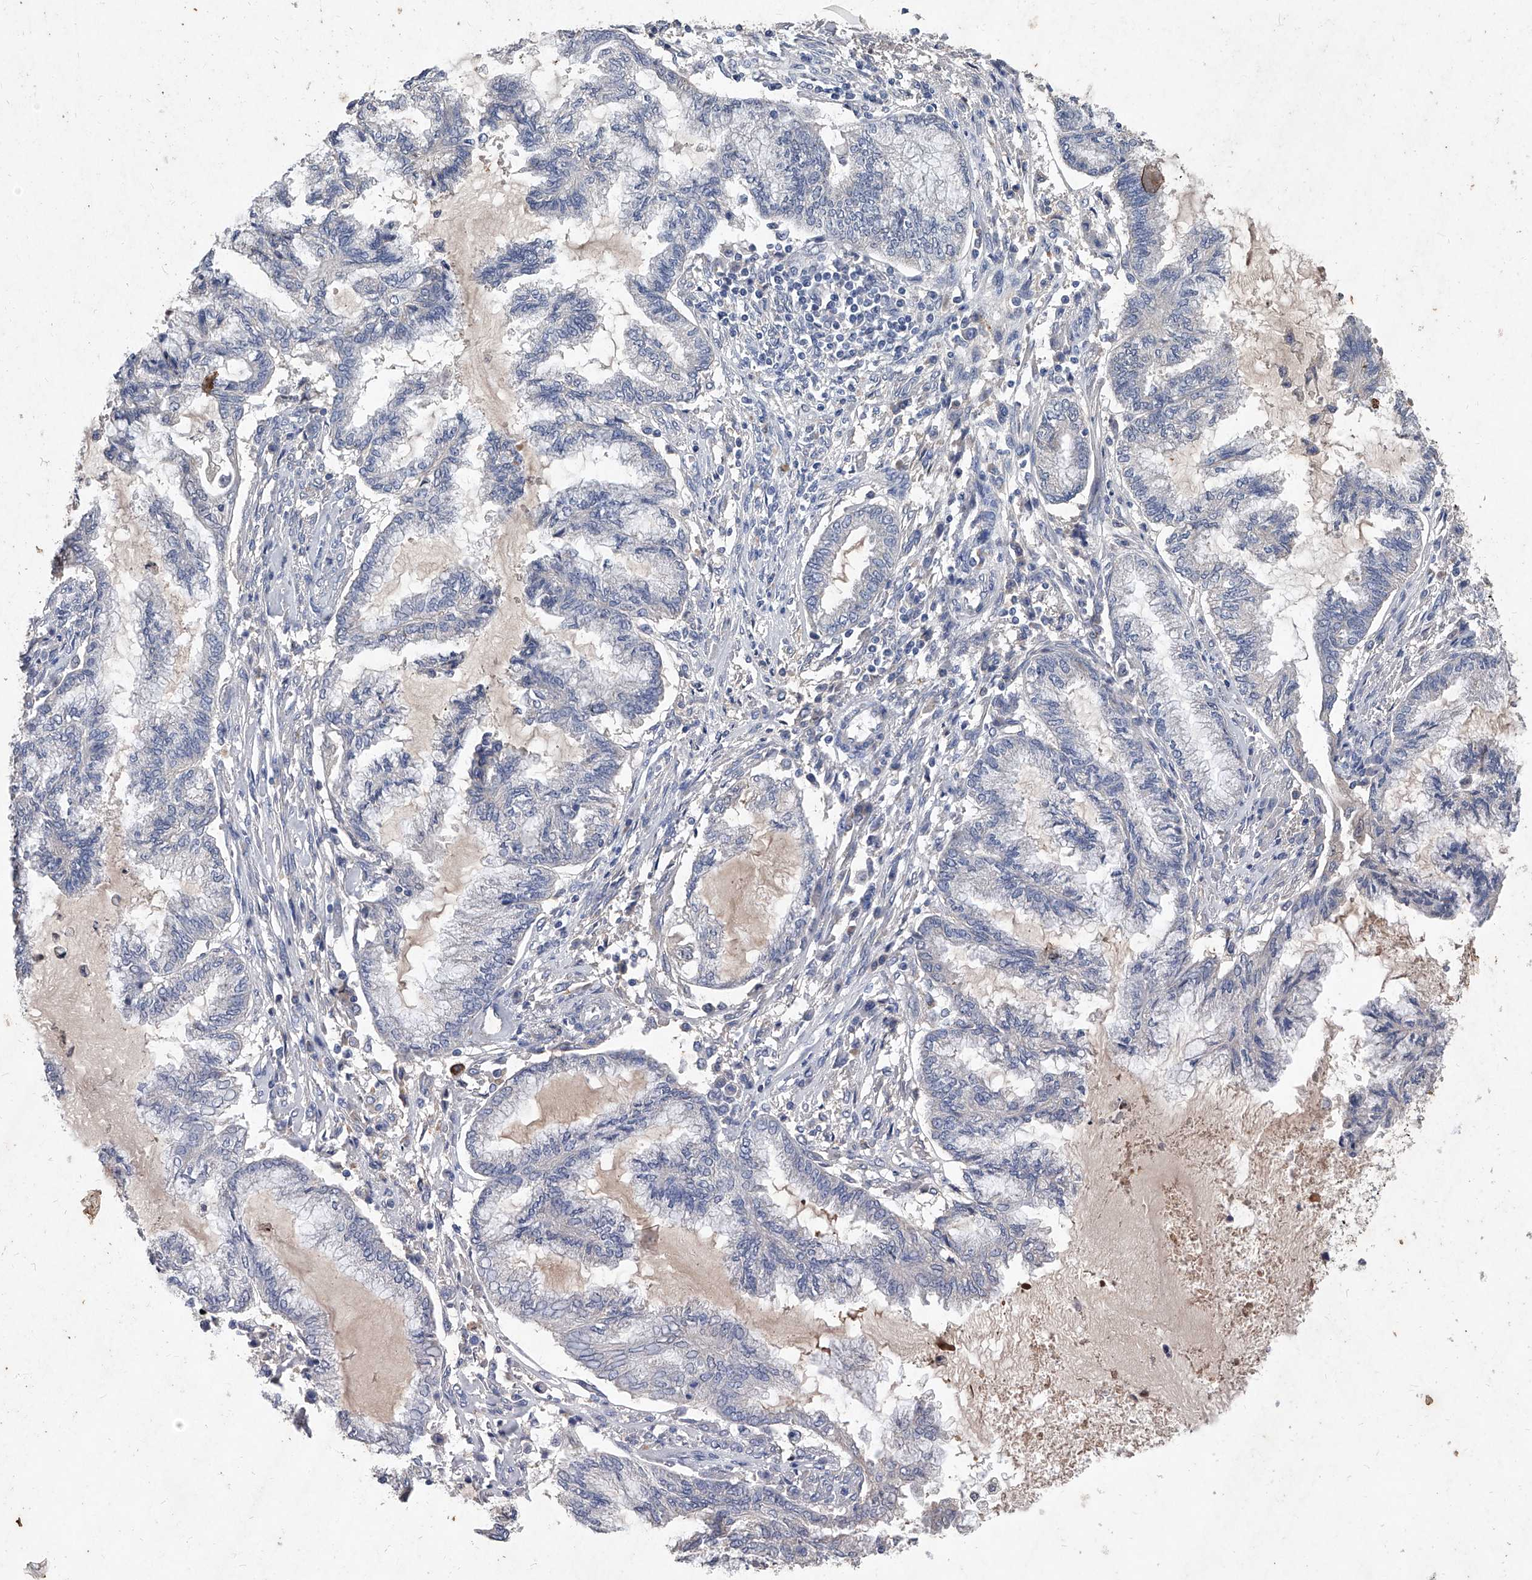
{"staining": {"intensity": "negative", "quantity": "none", "location": "none"}, "tissue": "endometrial cancer", "cell_type": "Tumor cells", "image_type": "cancer", "snomed": [{"axis": "morphology", "description": "Adenocarcinoma, NOS"}, {"axis": "topography", "description": "Endometrium"}], "caption": "There is no significant positivity in tumor cells of endometrial cancer. Nuclei are stained in blue.", "gene": "C5", "patient": {"sex": "female", "age": 86}}